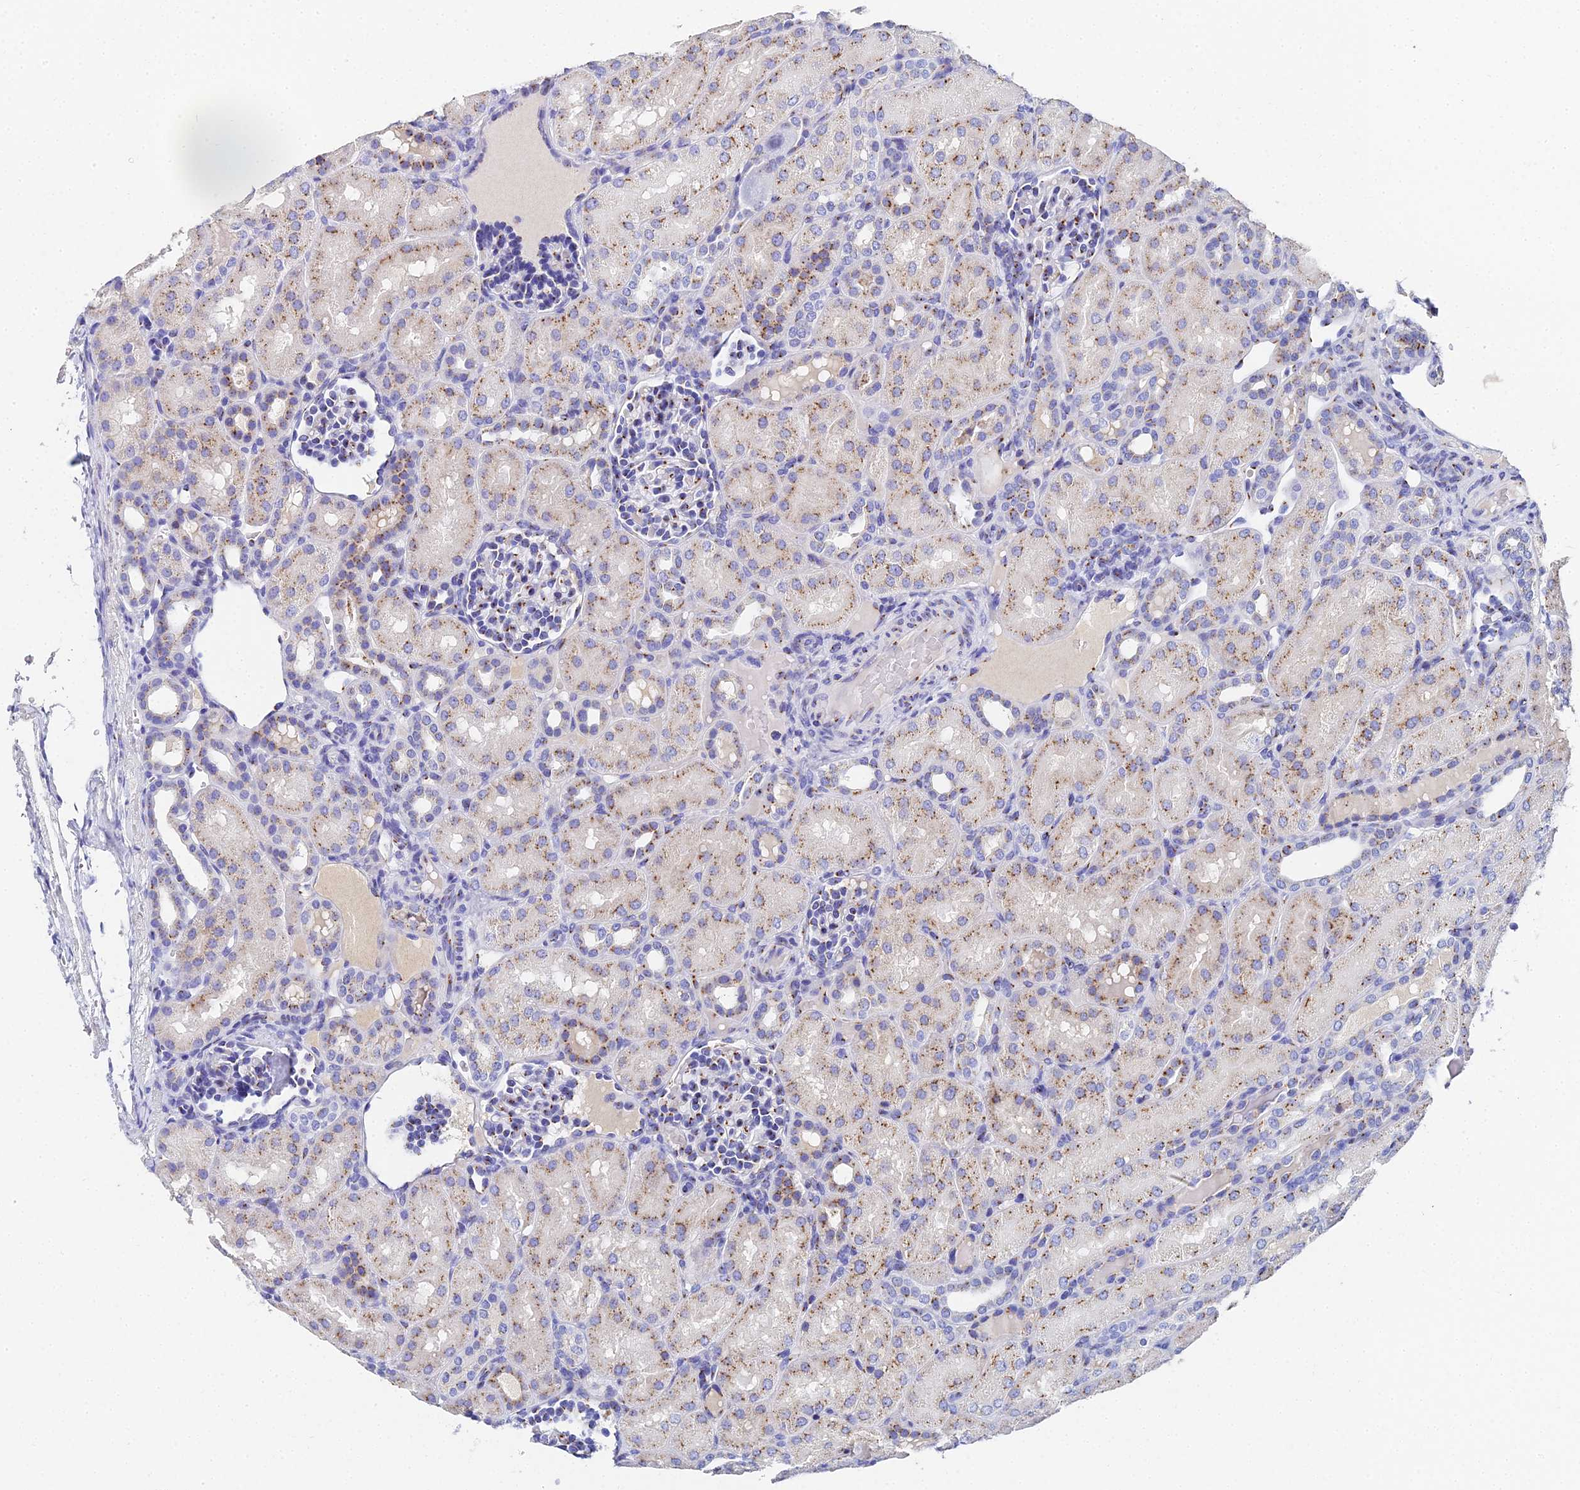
{"staining": {"intensity": "moderate", "quantity": "25%-75%", "location": "cytoplasmic/membranous"}, "tissue": "kidney", "cell_type": "Cells in glomeruli", "image_type": "normal", "snomed": [{"axis": "morphology", "description": "Normal tissue, NOS"}, {"axis": "topography", "description": "Kidney"}], "caption": "Moderate cytoplasmic/membranous protein positivity is present in approximately 25%-75% of cells in glomeruli in kidney. Nuclei are stained in blue.", "gene": "ENSG00000268674", "patient": {"sex": "male", "age": 1}}